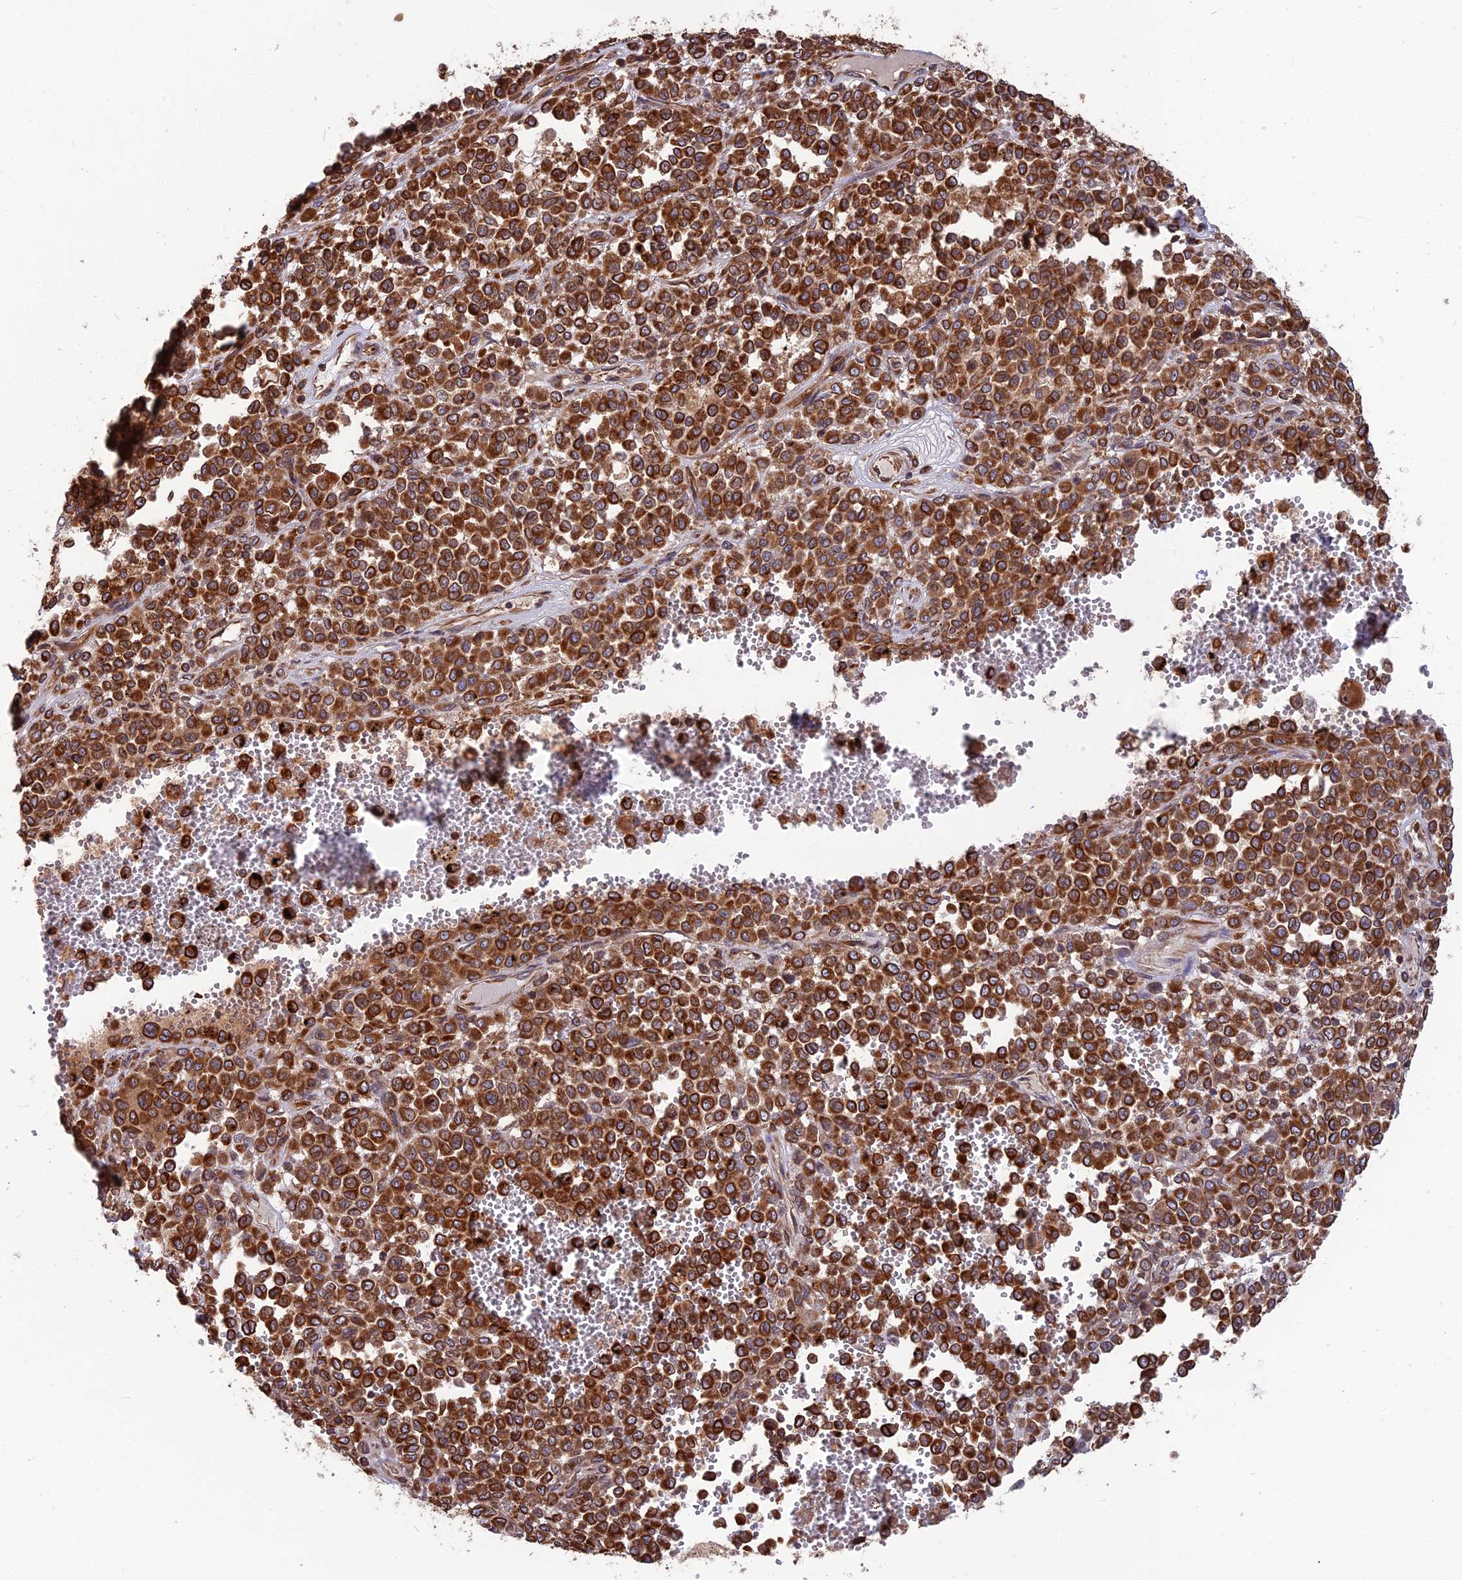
{"staining": {"intensity": "strong", "quantity": ">75%", "location": "cytoplasmic/membranous"}, "tissue": "melanoma", "cell_type": "Tumor cells", "image_type": "cancer", "snomed": [{"axis": "morphology", "description": "Malignant melanoma, Metastatic site"}, {"axis": "topography", "description": "Pancreas"}], "caption": "Melanoma stained with a protein marker demonstrates strong staining in tumor cells.", "gene": "WDR1", "patient": {"sex": "female", "age": 30}}